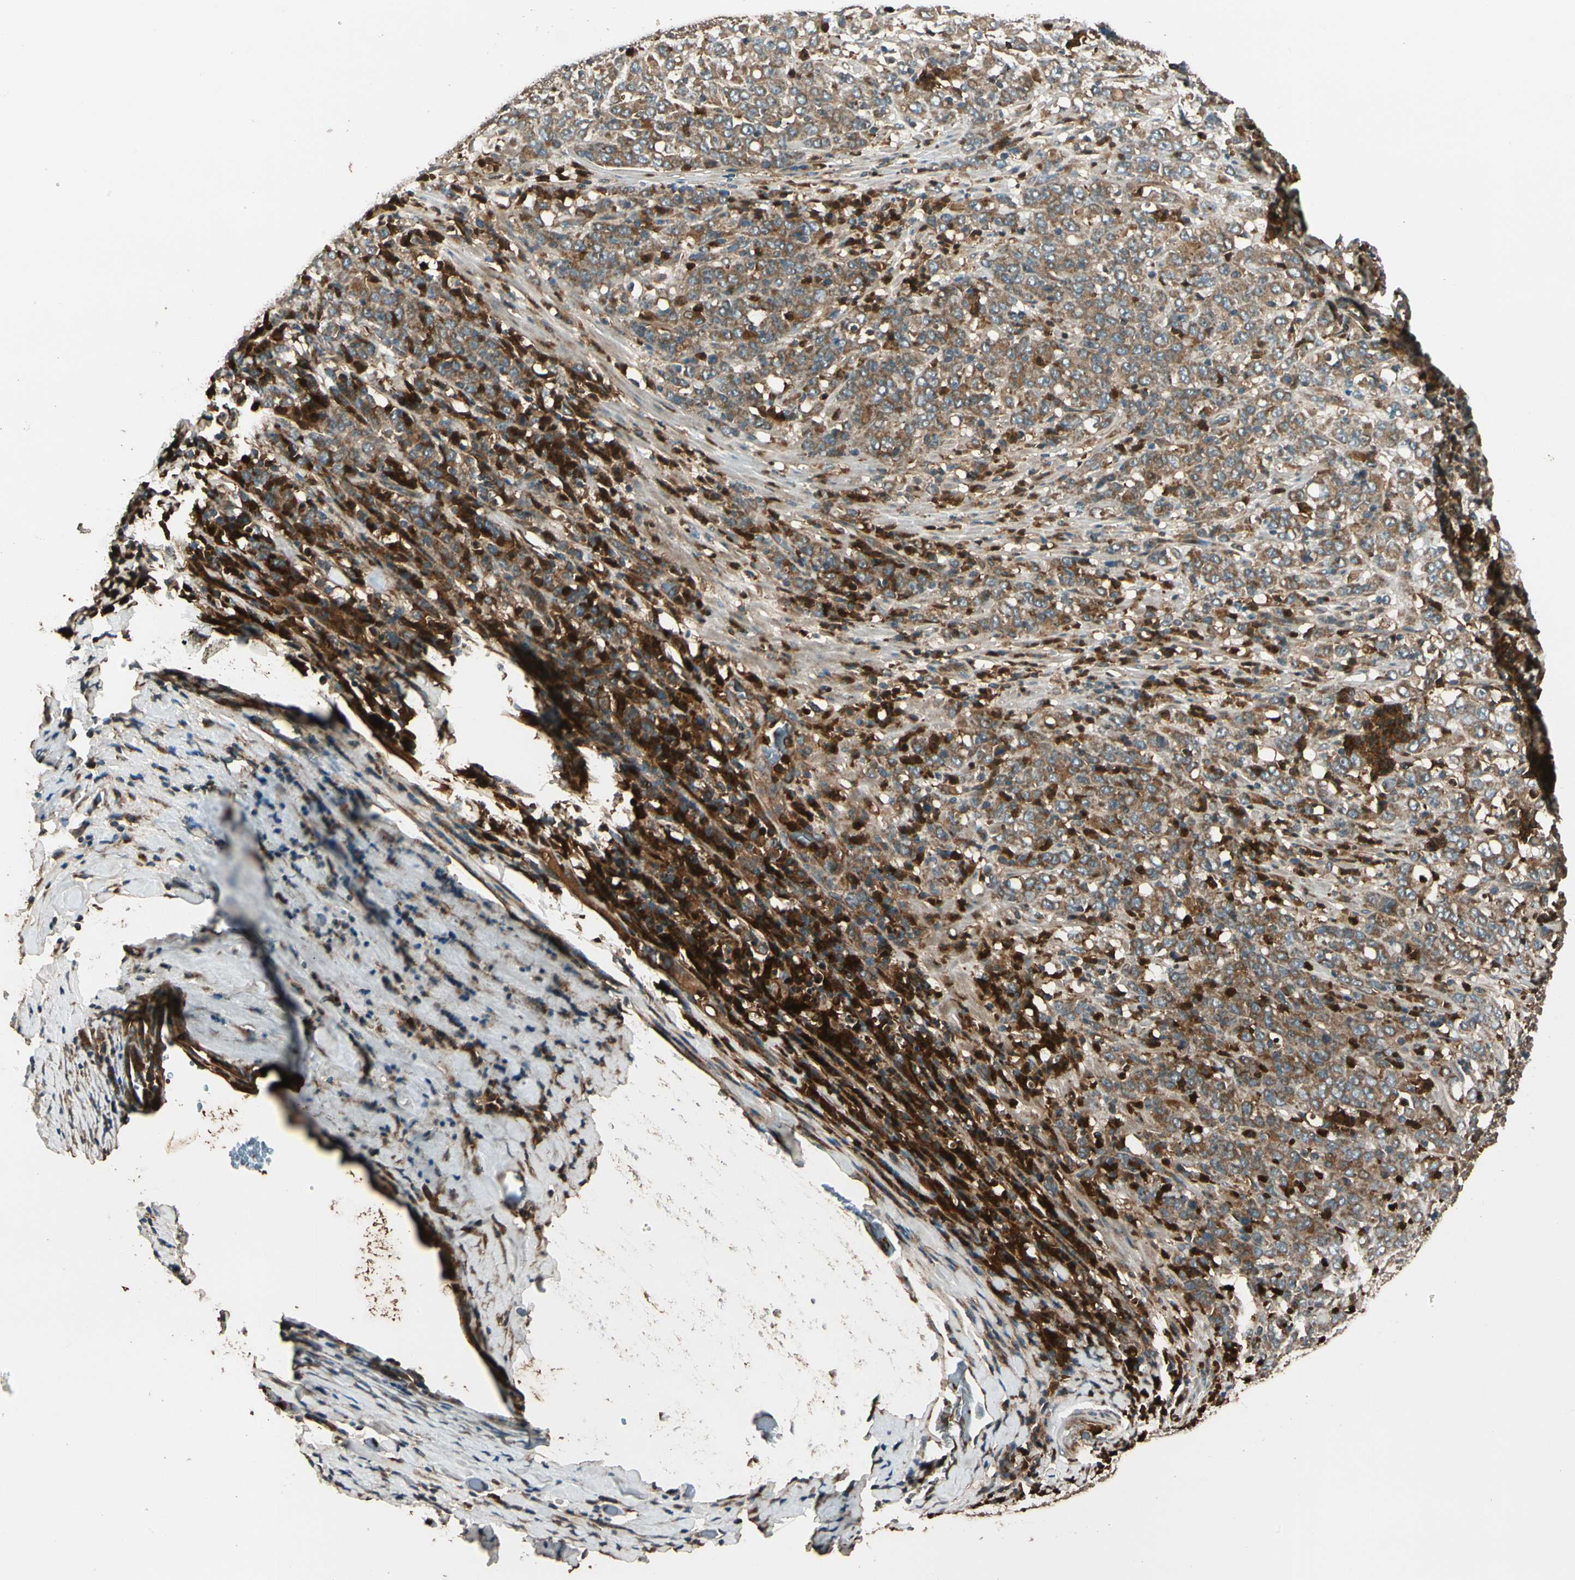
{"staining": {"intensity": "weak", "quantity": ">75%", "location": "cytoplasmic/membranous"}, "tissue": "stomach cancer", "cell_type": "Tumor cells", "image_type": "cancer", "snomed": [{"axis": "morphology", "description": "Adenocarcinoma, NOS"}, {"axis": "topography", "description": "Stomach, lower"}], "caption": "DAB (3,3'-diaminobenzidine) immunohistochemical staining of human stomach adenocarcinoma displays weak cytoplasmic/membranous protein positivity in approximately >75% of tumor cells.", "gene": "STX11", "patient": {"sex": "female", "age": 71}}